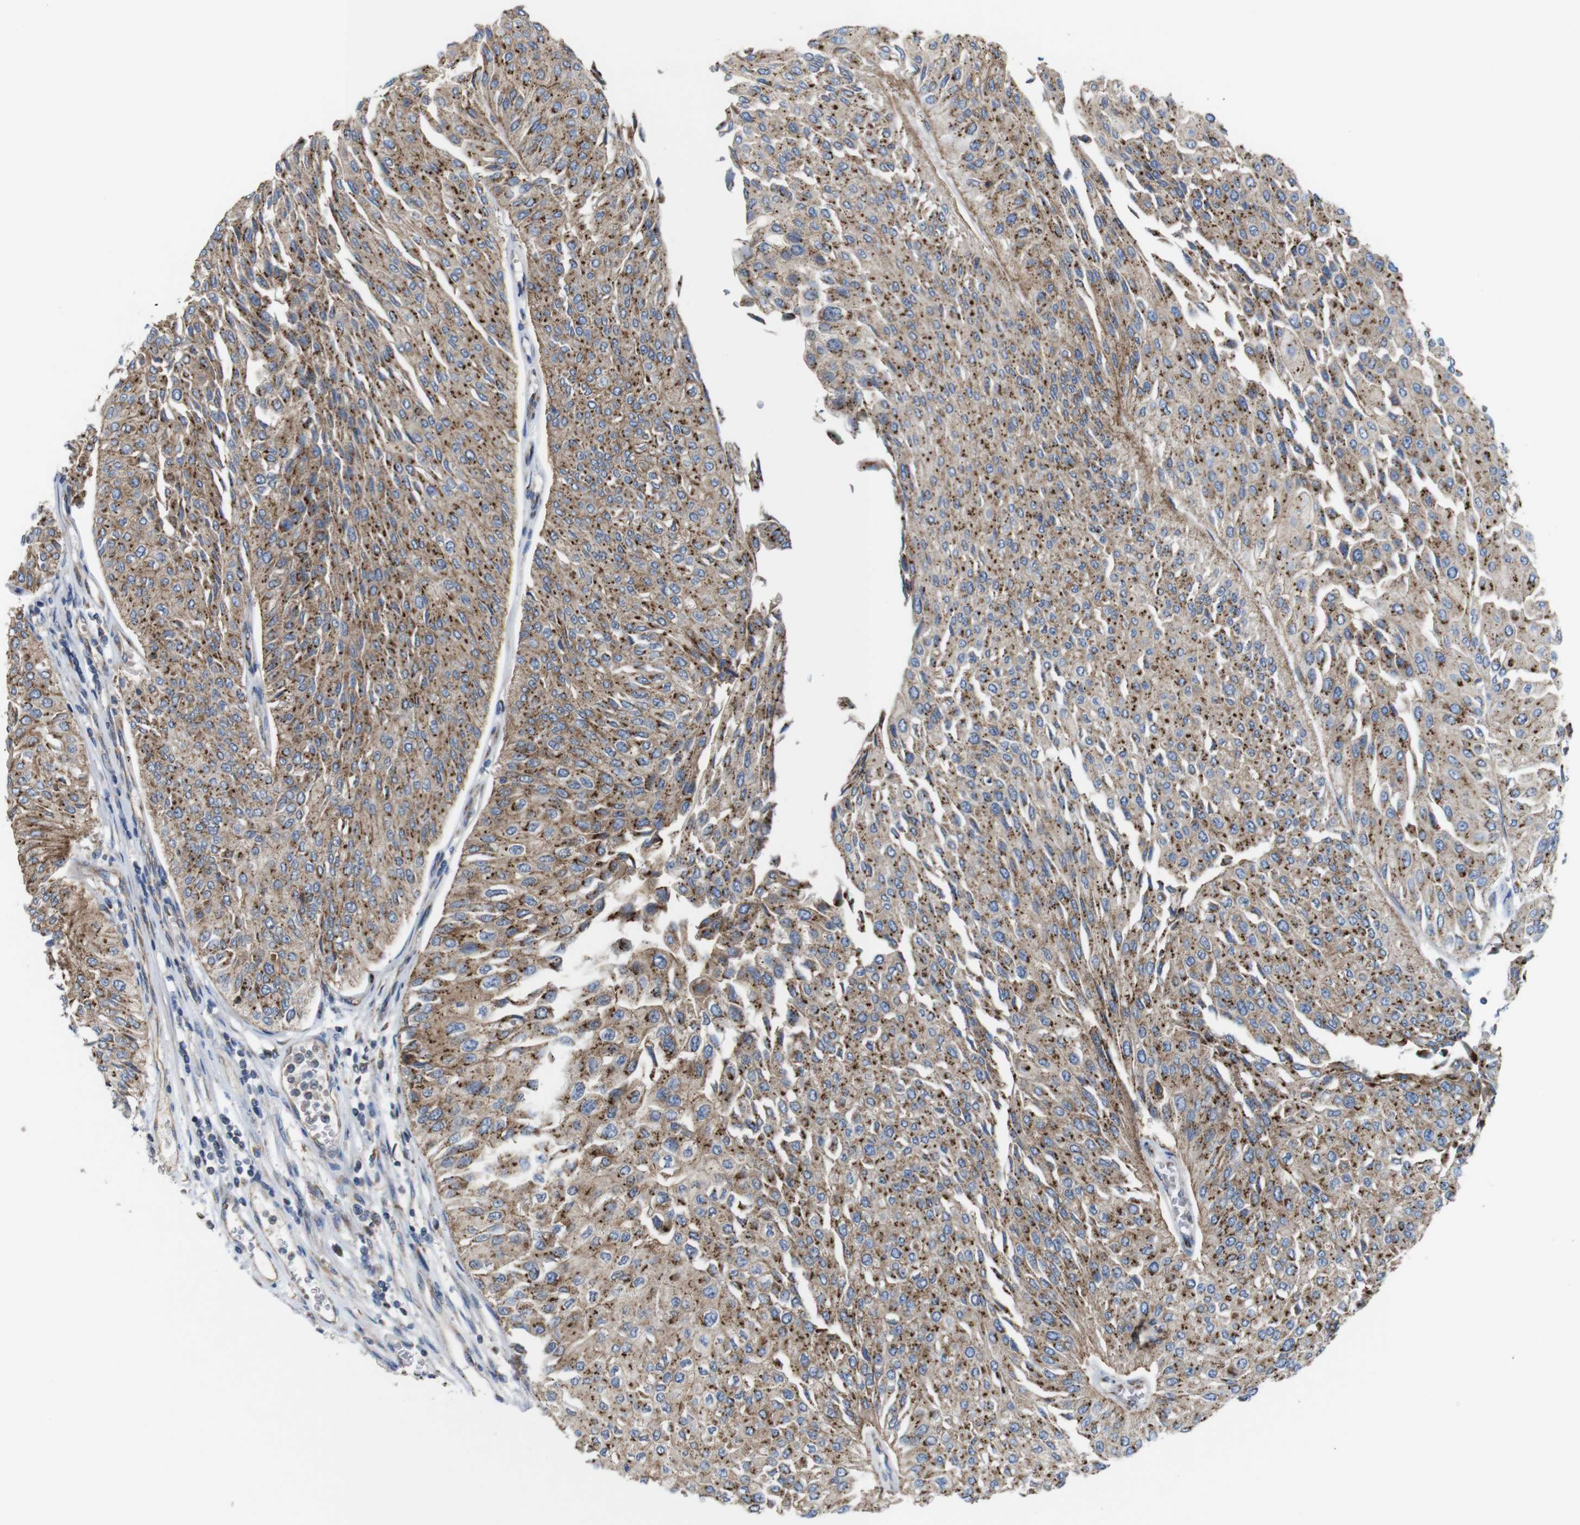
{"staining": {"intensity": "moderate", "quantity": ">75%", "location": "cytoplasmic/membranous"}, "tissue": "urothelial cancer", "cell_type": "Tumor cells", "image_type": "cancer", "snomed": [{"axis": "morphology", "description": "Urothelial carcinoma, Low grade"}, {"axis": "topography", "description": "Urinary bladder"}], "caption": "Immunohistochemical staining of human urothelial cancer shows medium levels of moderate cytoplasmic/membranous protein positivity in about >75% of tumor cells.", "gene": "EFCAB14", "patient": {"sex": "male", "age": 67}}